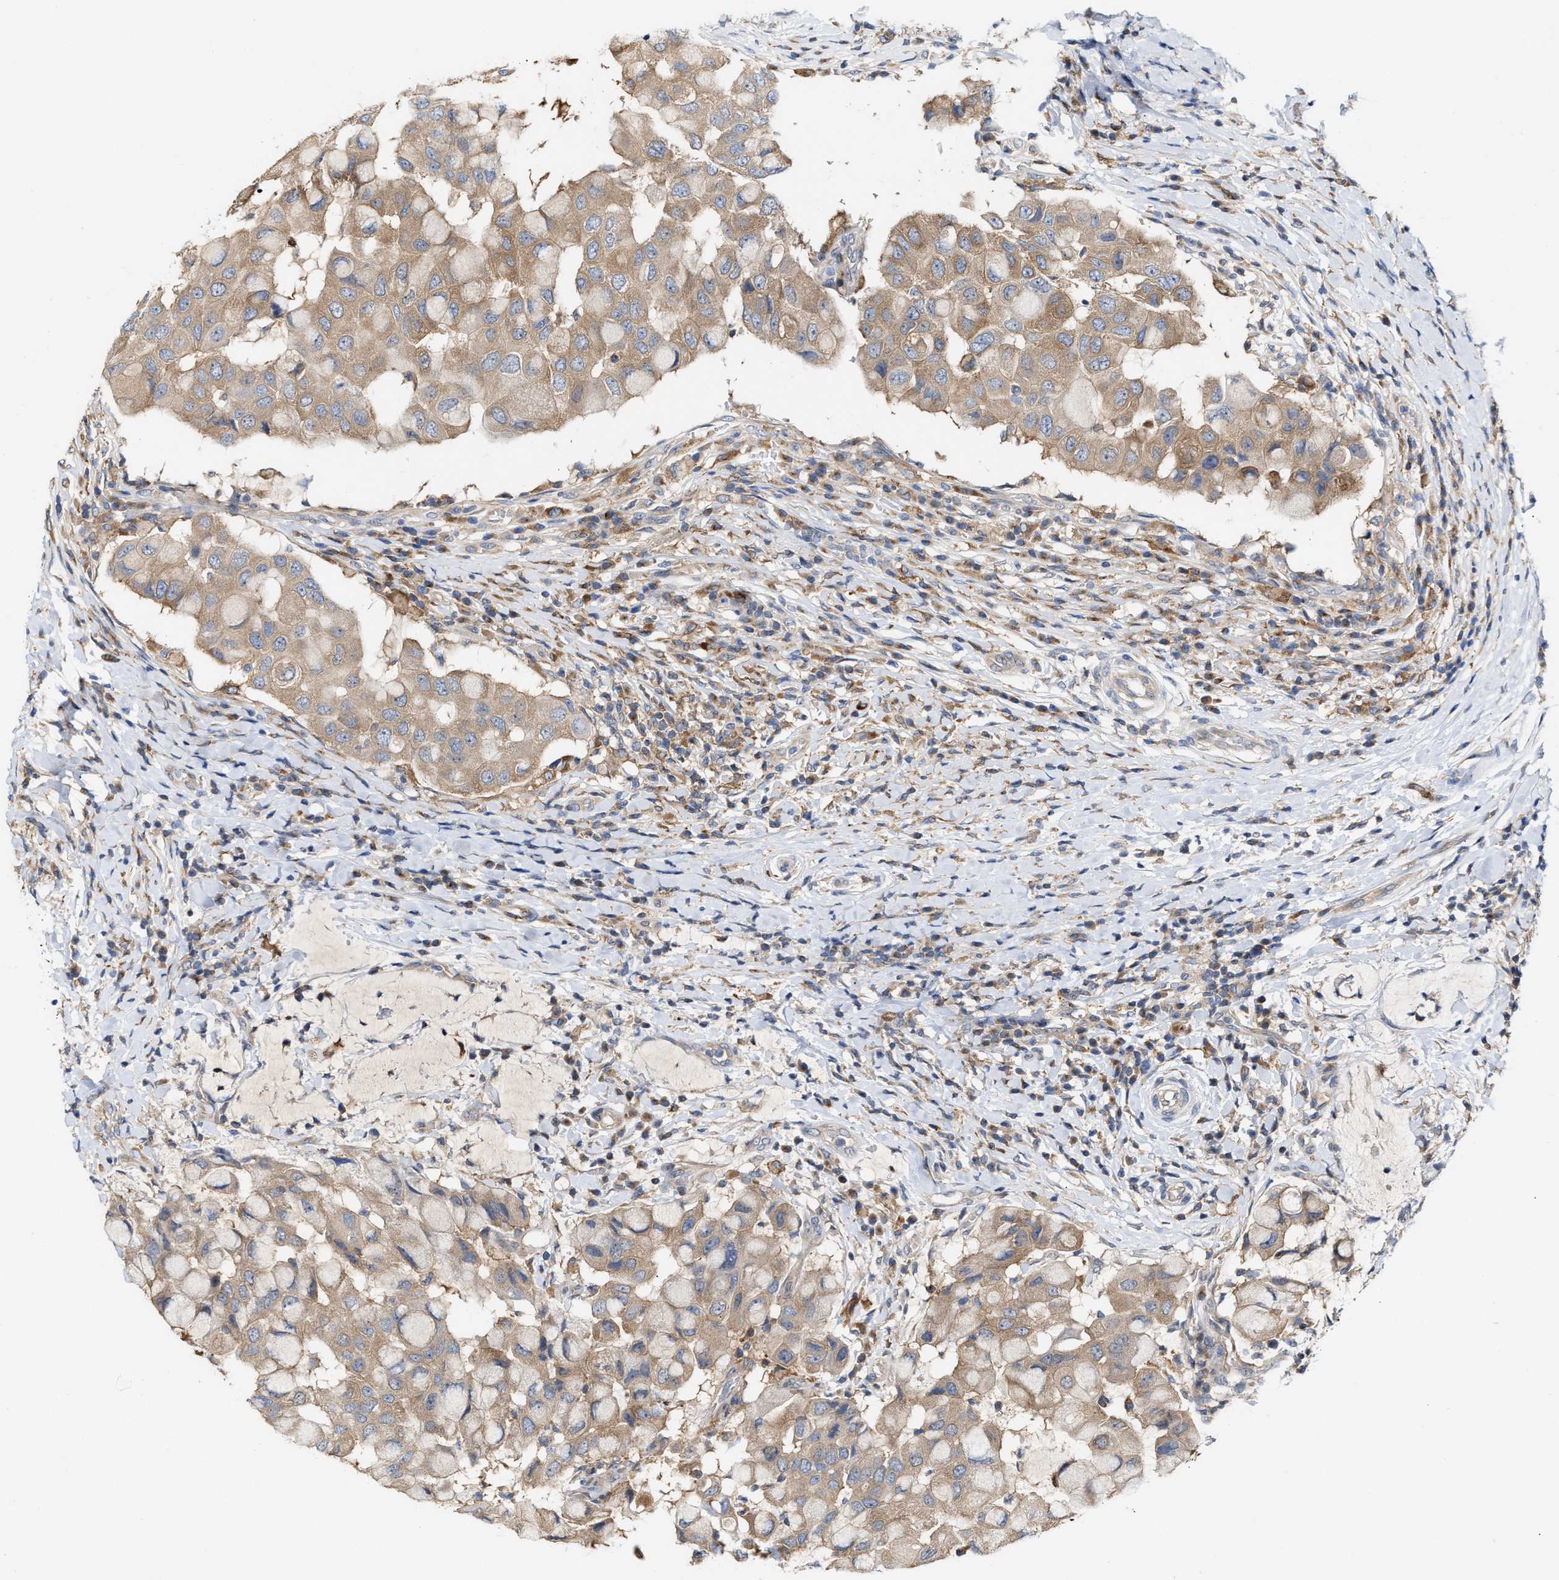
{"staining": {"intensity": "weak", "quantity": ">75%", "location": "cytoplasmic/membranous"}, "tissue": "breast cancer", "cell_type": "Tumor cells", "image_type": "cancer", "snomed": [{"axis": "morphology", "description": "Duct carcinoma"}, {"axis": "topography", "description": "Breast"}], "caption": "Breast intraductal carcinoma stained with DAB (3,3'-diaminobenzidine) immunohistochemistry (IHC) displays low levels of weak cytoplasmic/membranous expression in about >75% of tumor cells. (DAB (3,3'-diaminobenzidine) IHC with brightfield microscopy, high magnification).", "gene": "BBLN", "patient": {"sex": "female", "age": 27}}